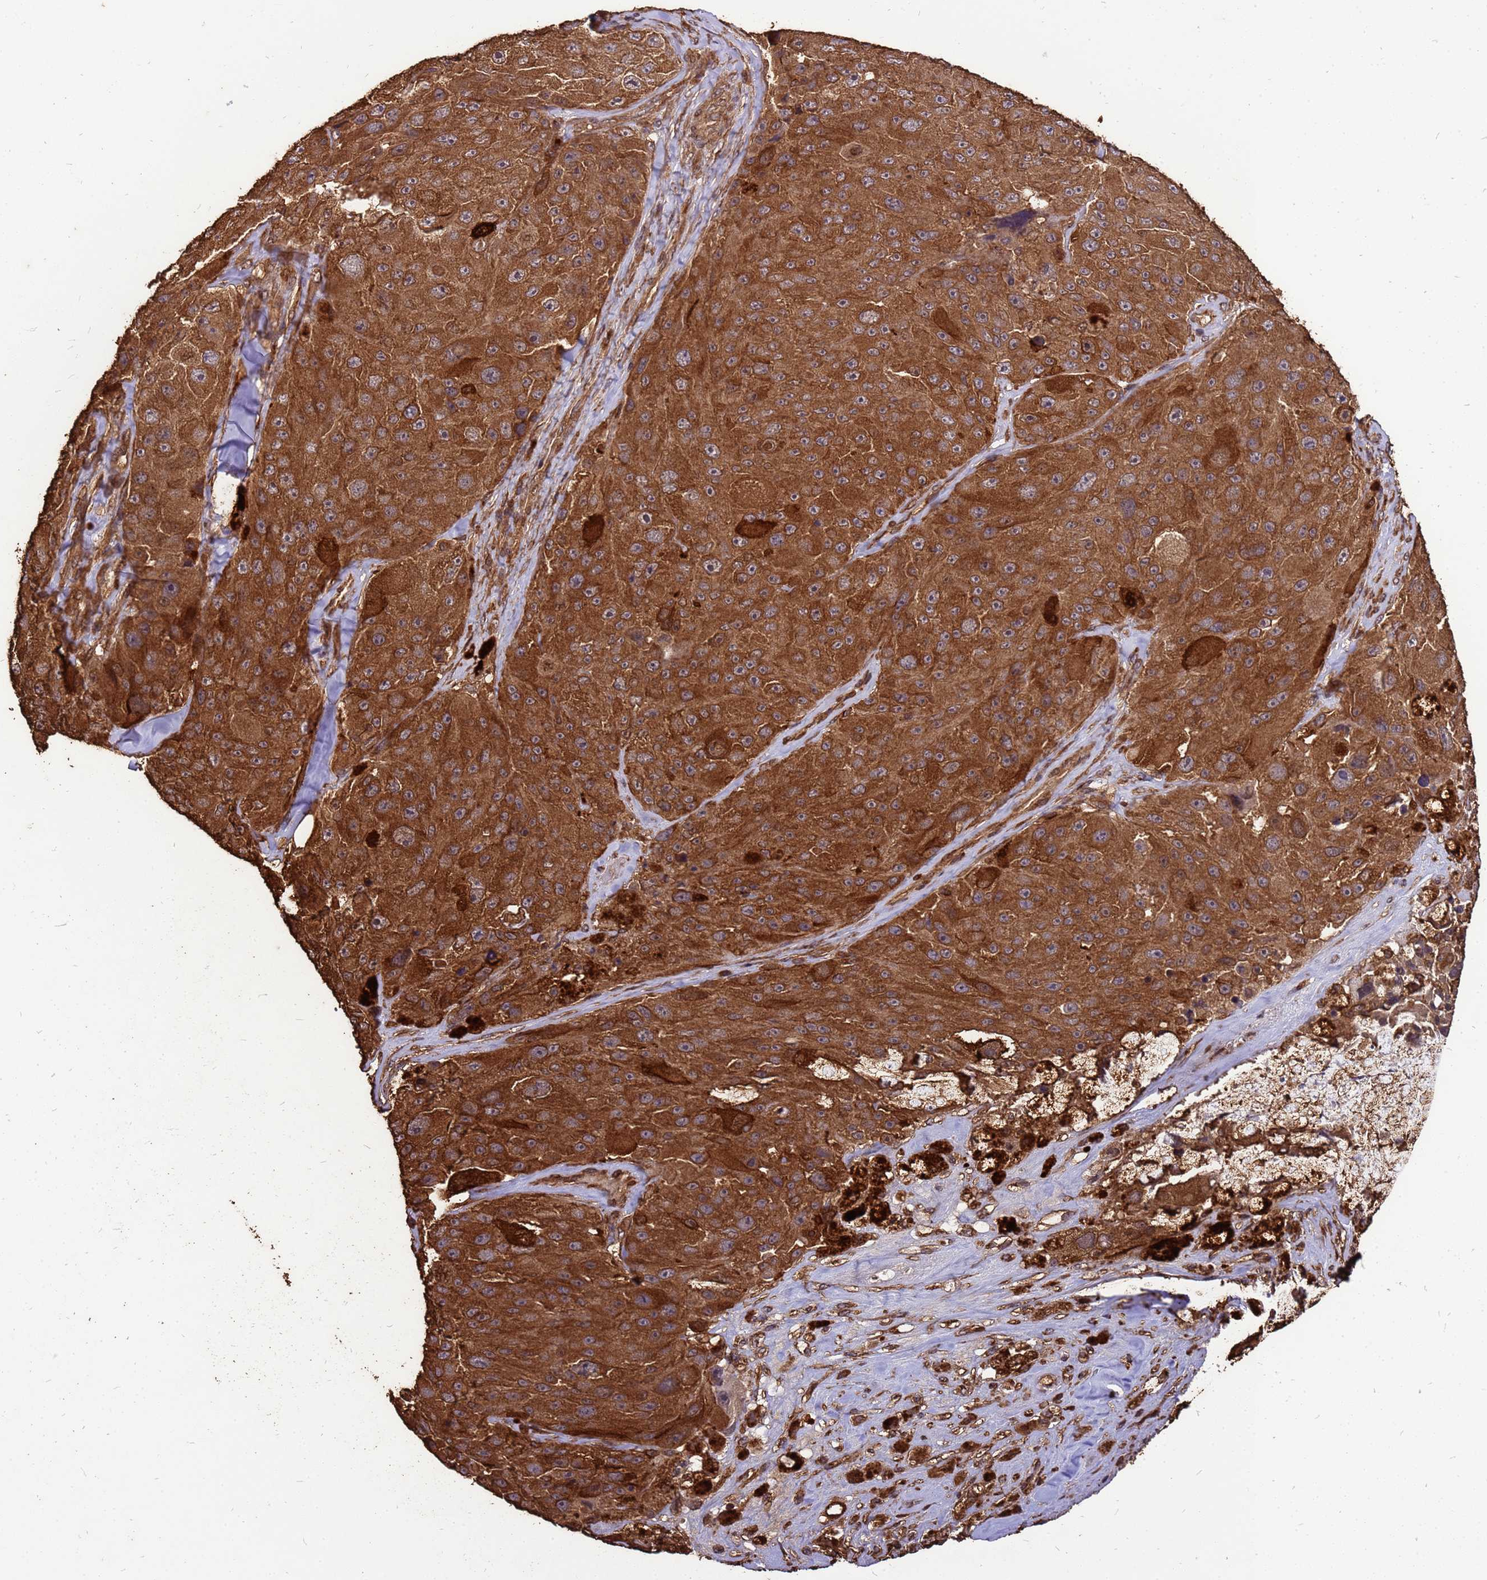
{"staining": {"intensity": "strong", "quantity": ">75%", "location": "cytoplasmic/membranous"}, "tissue": "melanoma", "cell_type": "Tumor cells", "image_type": "cancer", "snomed": [{"axis": "morphology", "description": "Malignant melanoma, Metastatic site"}, {"axis": "topography", "description": "Lymph node"}], "caption": "This micrograph shows IHC staining of malignant melanoma (metastatic site), with high strong cytoplasmic/membranous staining in about >75% of tumor cells.", "gene": "ZNF618", "patient": {"sex": "male", "age": 62}}